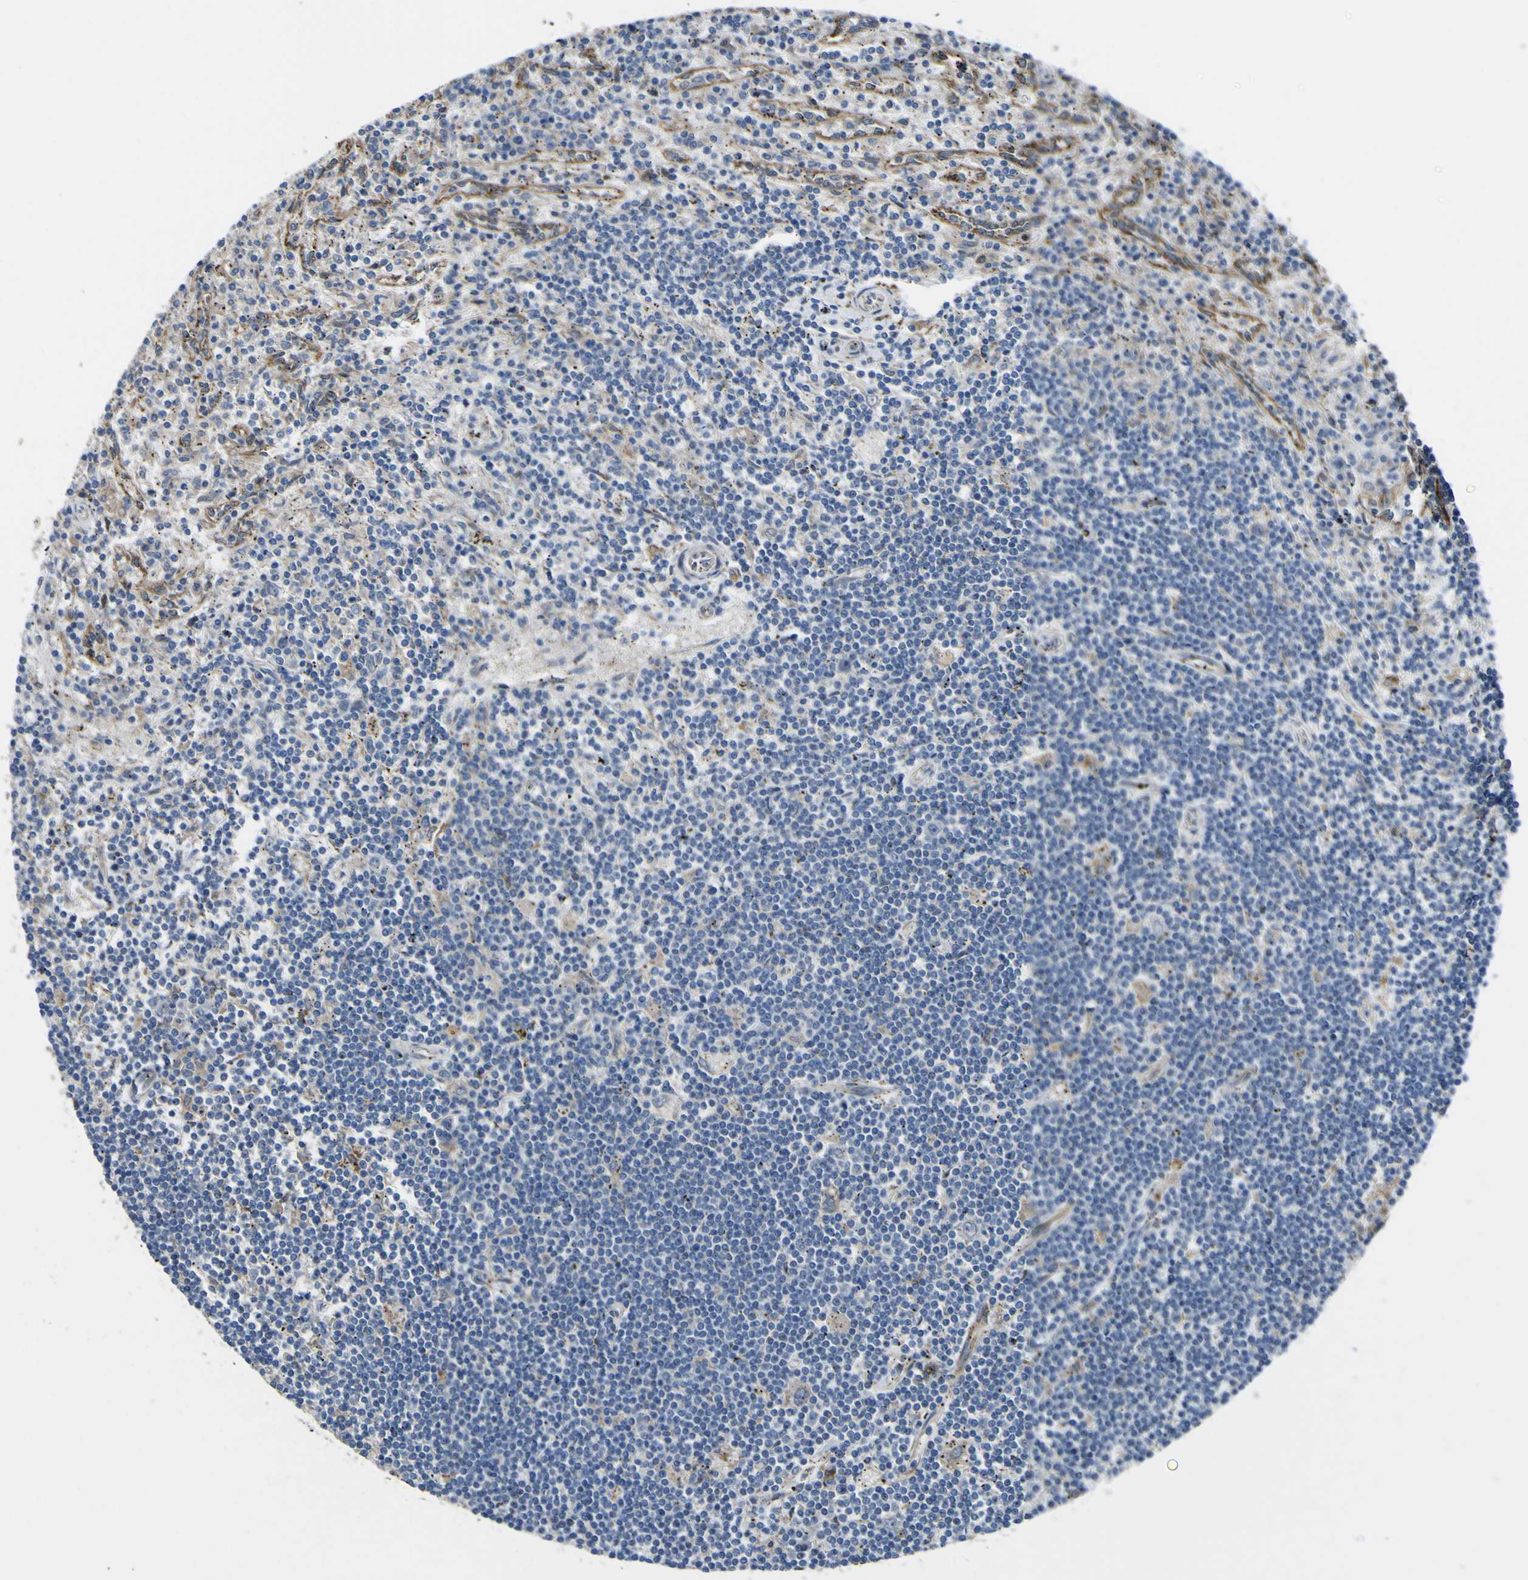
{"staining": {"intensity": "negative", "quantity": "none", "location": "none"}, "tissue": "lymphoma", "cell_type": "Tumor cells", "image_type": "cancer", "snomed": [{"axis": "morphology", "description": "Malignant lymphoma, non-Hodgkin's type, Low grade"}, {"axis": "topography", "description": "Spleen"}], "caption": "This is an immunohistochemistry (IHC) image of human lymphoma. There is no staining in tumor cells.", "gene": "LBHD1", "patient": {"sex": "male", "age": 76}}